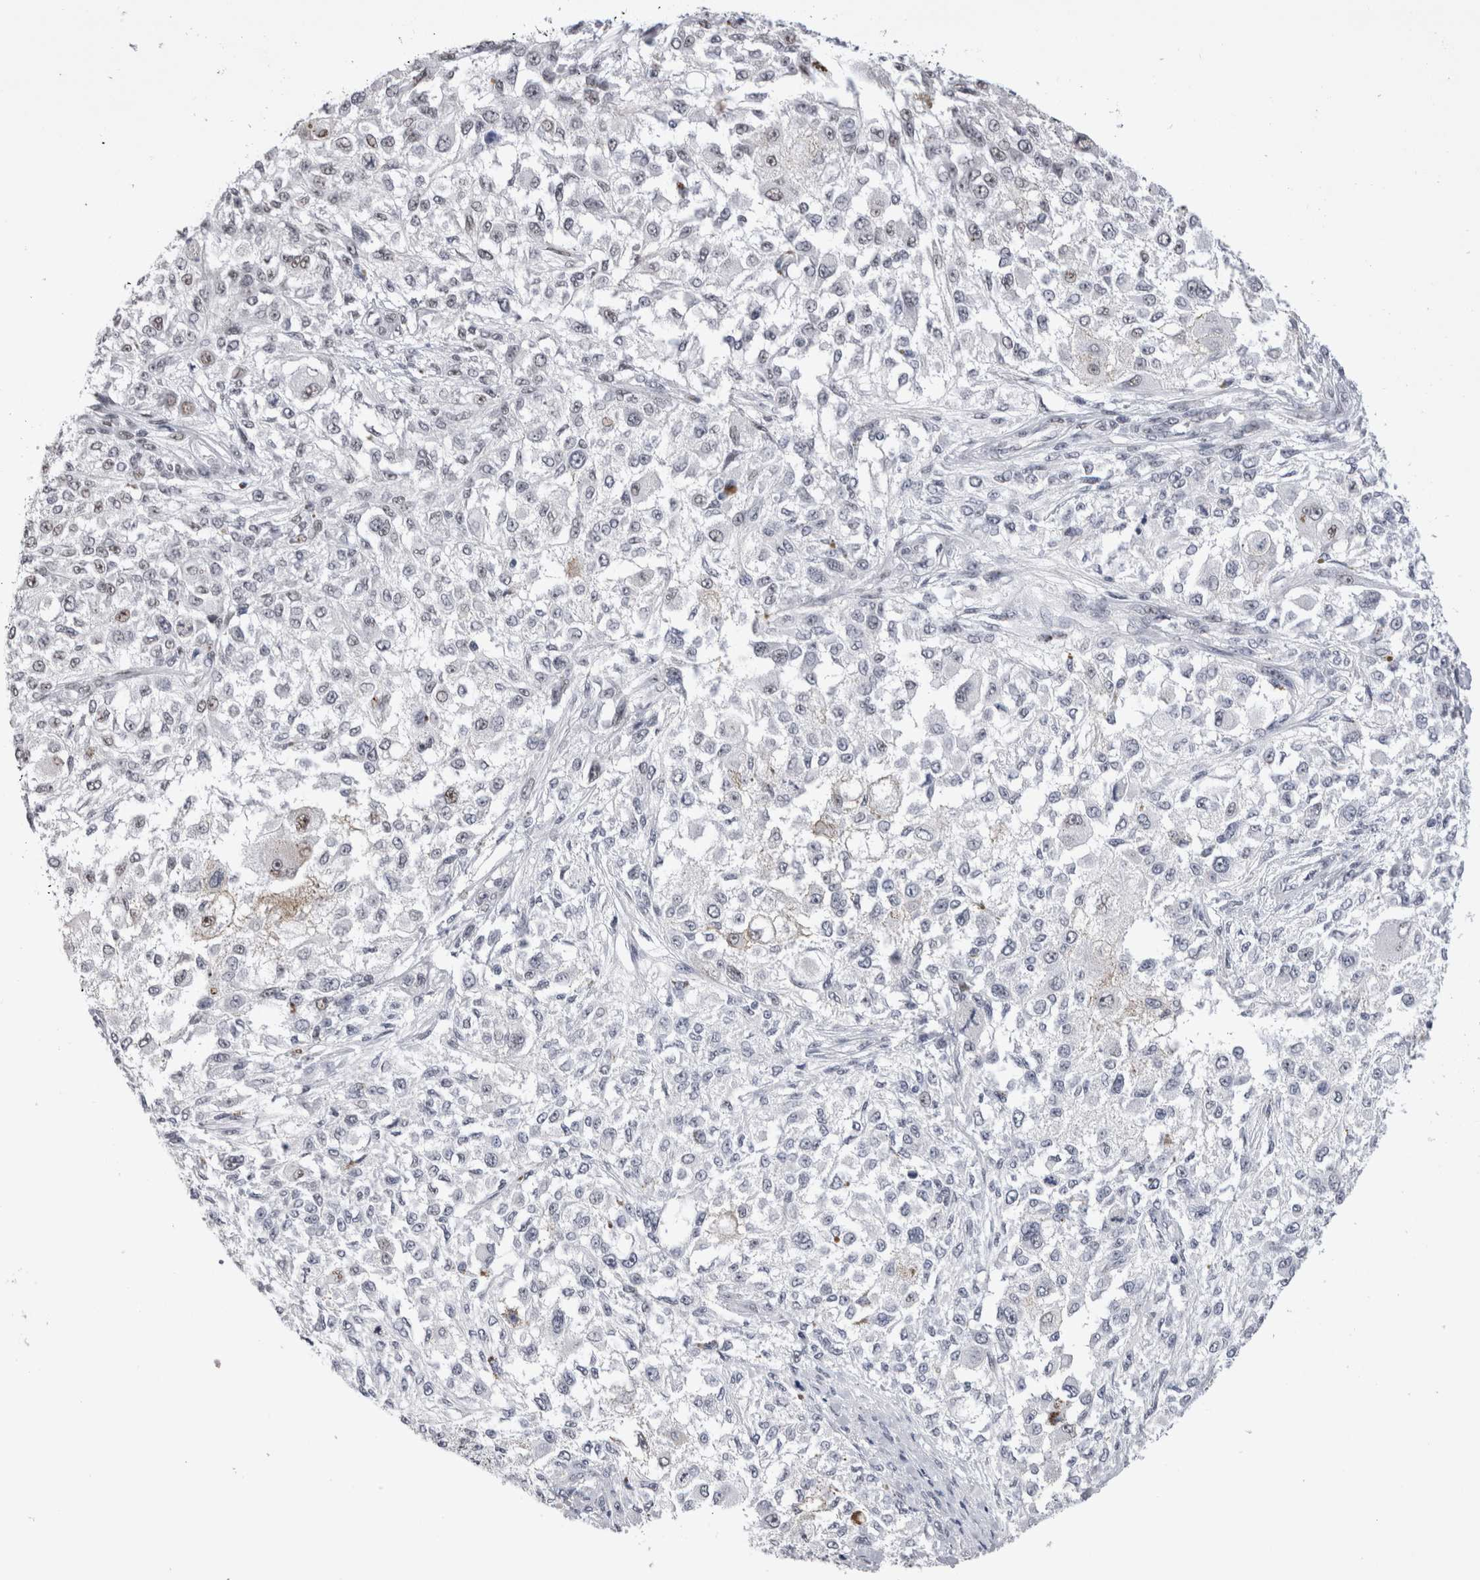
{"staining": {"intensity": "strong", "quantity": "25%-75%", "location": "nuclear"}, "tissue": "melanoma", "cell_type": "Tumor cells", "image_type": "cancer", "snomed": [{"axis": "morphology", "description": "Necrosis, NOS"}, {"axis": "morphology", "description": "Malignant melanoma, NOS"}, {"axis": "topography", "description": "Skin"}], "caption": "Malignant melanoma stained with a protein marker demonstrates strong staining in tumor cells.", "gene": "RBM6", "patient": {"sex": "female", "age": 87}}